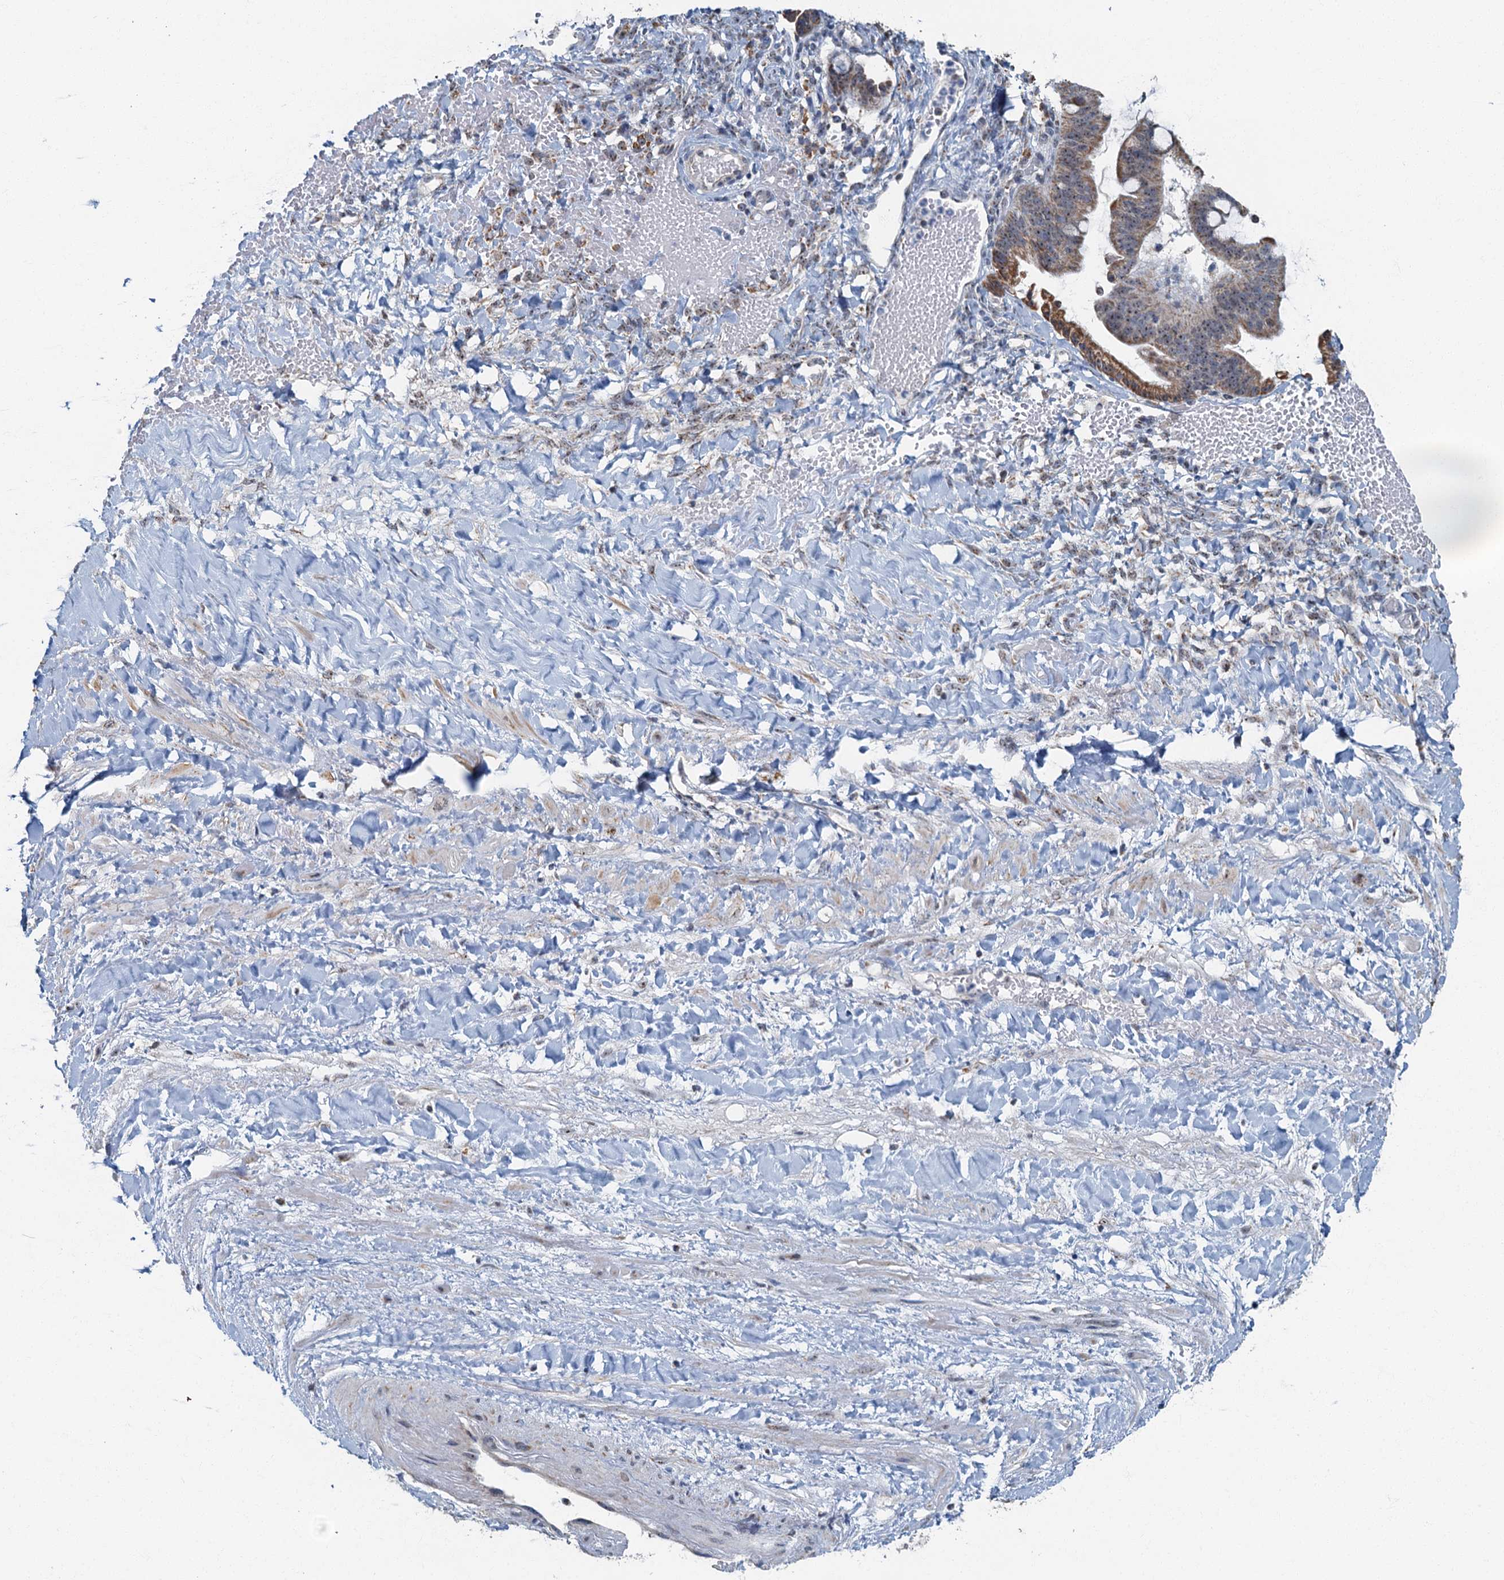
{"staining": {"intensity": "moderate", "quantity": ">75%", "location": "cytoplasmic/membranous"}, "tissue": "ovarian cancer", "cell_type": "Tumor cells", "image_type": "cancer", "snomed": [{"axis": "morphology", "description": "Cystadenocarcinoma, mucinous, NOS"}, {"axis": "topography", "description": "Ovary"}], "caption": "Immunohistochemical staining of ovarian cancer (mucinous cystadenocarcinoma) displays medium levels of moderate cytoplasmic/membranous positivity in approximately >75% of tumor cells. (DAB IHC with brightfield microscopy, high magnification).", "gene": "RAD9B", "patient": {"sex": "female", "age": 73}}